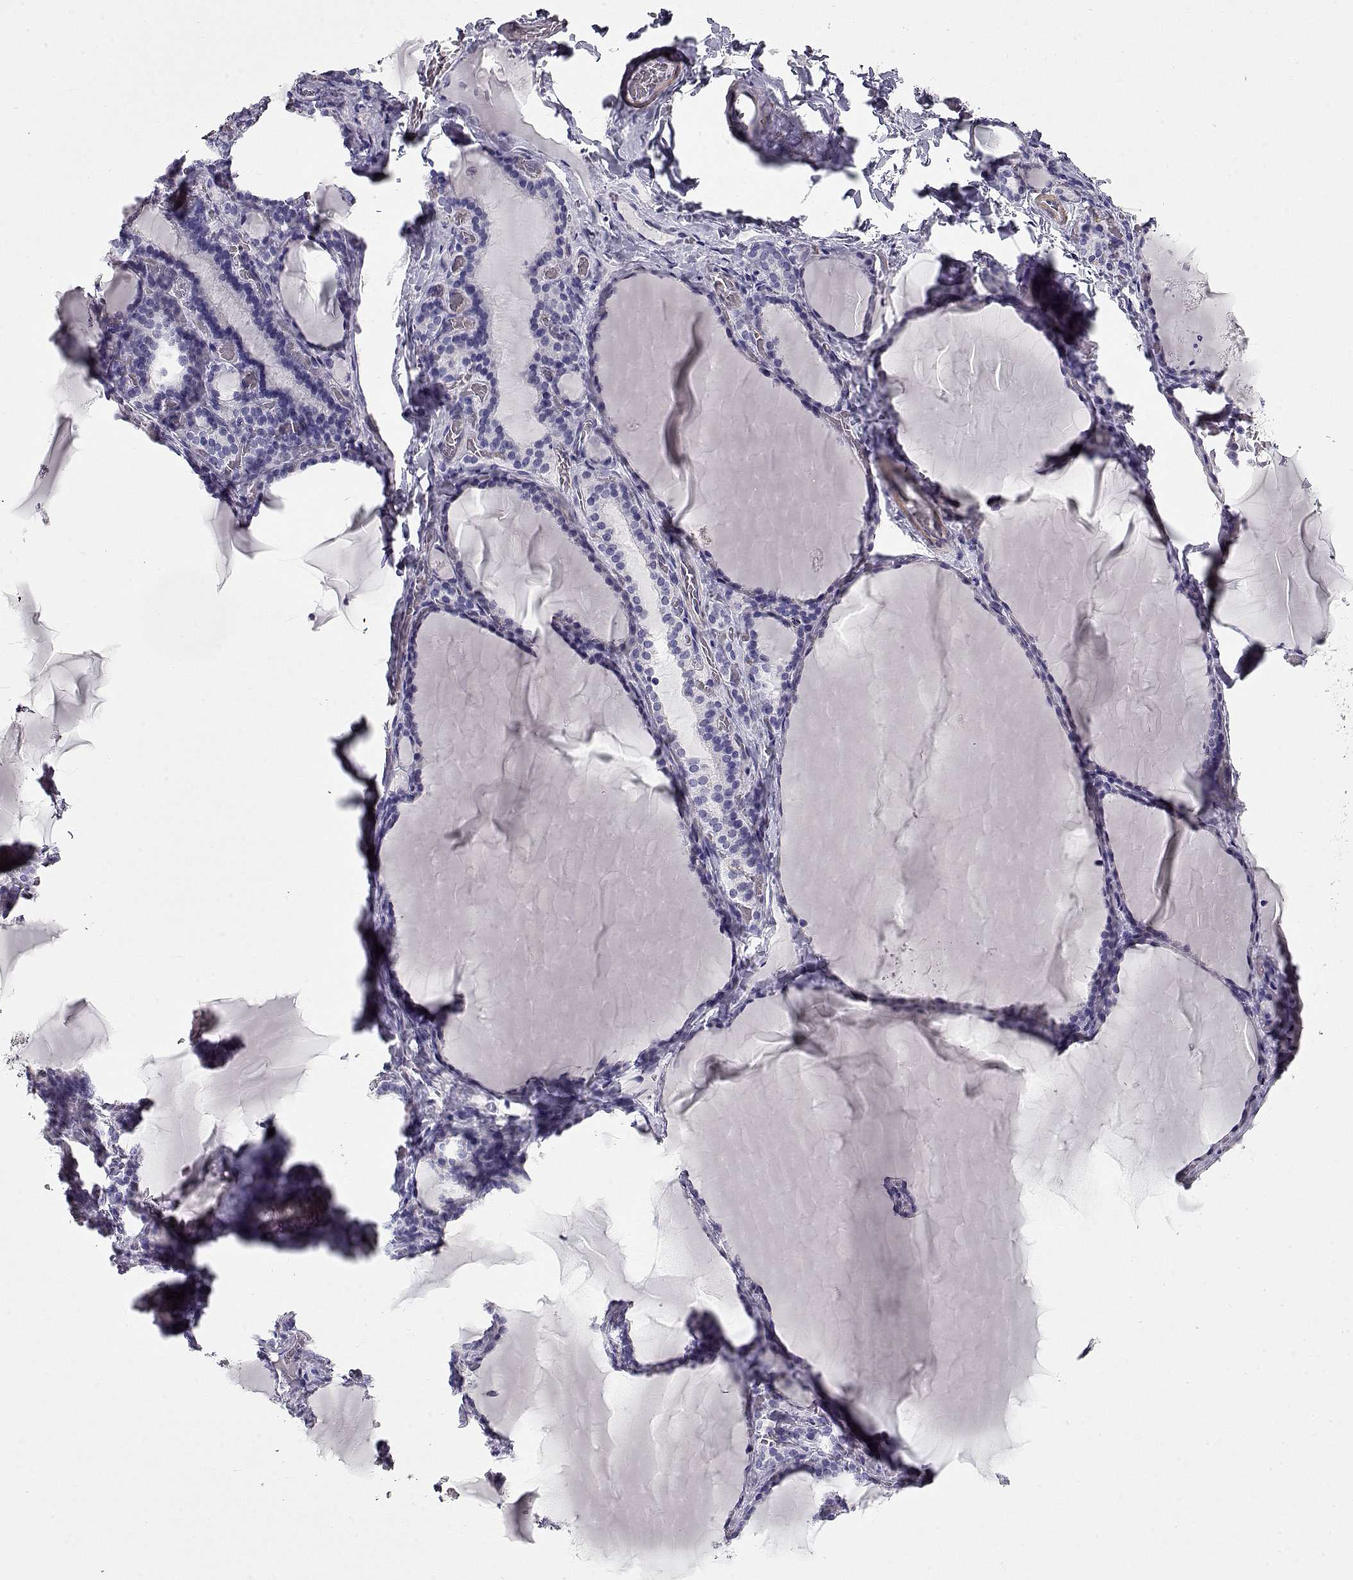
{"staining": {"intensity": "negative", "quantity": "none", "location": "none"}, "tissue": "thyroid gland", "cell_type": "Glandular cells", "image_type": "normal", "snomed": [{"axis": "morphology", "description": "Normal tissue, NOS"}, {"axis": "morphology", "description": "Hyperplasia, NOS"}, {"axis": "topography", "description": "Thyroid gland"}], "caption": "Photomicrograph shows no protein expression in glandular cells of benign thyroid gland. The staining is performed using DAB (3,3'-diaminobenzidine) brown chromogen with nuclei counter-stained in using hematoxylin.", "gene": "SLITRK3", "patient": {"sex": "female", "age": 27}}